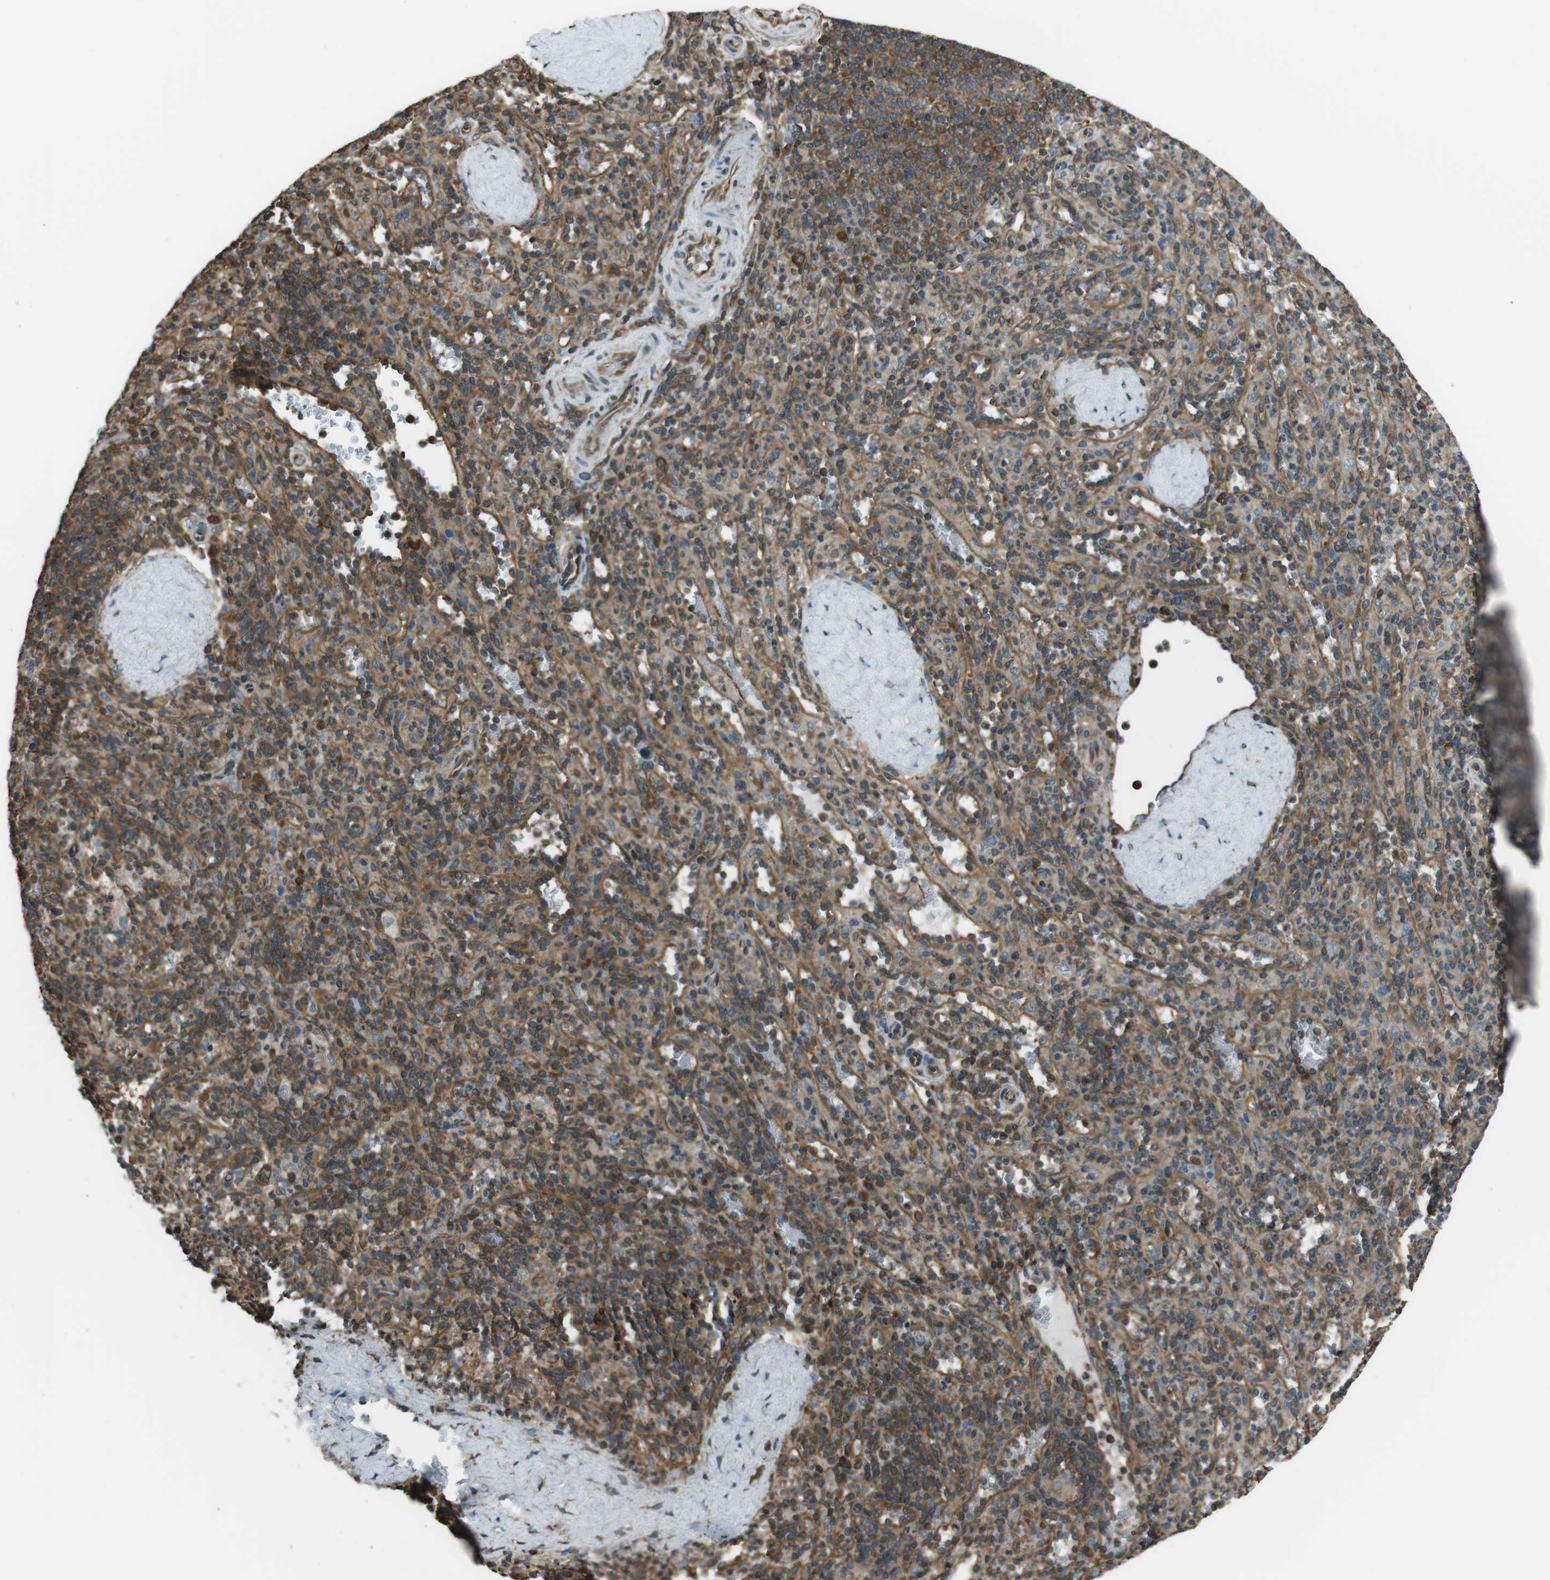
{"staining": {"intensity": "moderate", "quantity": ">75%", "location": "cytoplasmic/membranous"}, "tissue": "spleen", "cell_type": "Cells in red pulp", "image_type": "normal", "snomed": [{"axis": "morphology", "description": "Normal tissue, NOS"}, {"axis": "topography", "description": "Spleen"}], "caption": "Immunohistochemical staining of benign human spleen reveals medium levels of moderate cytoplasmic/membranous expression in approximately >75% of cells in red pulp. Ihc stains the protein in brown and the nuclei are stained blue.", "gene": "PA2G4", "patient": {"sex": "male", "age": 36}}